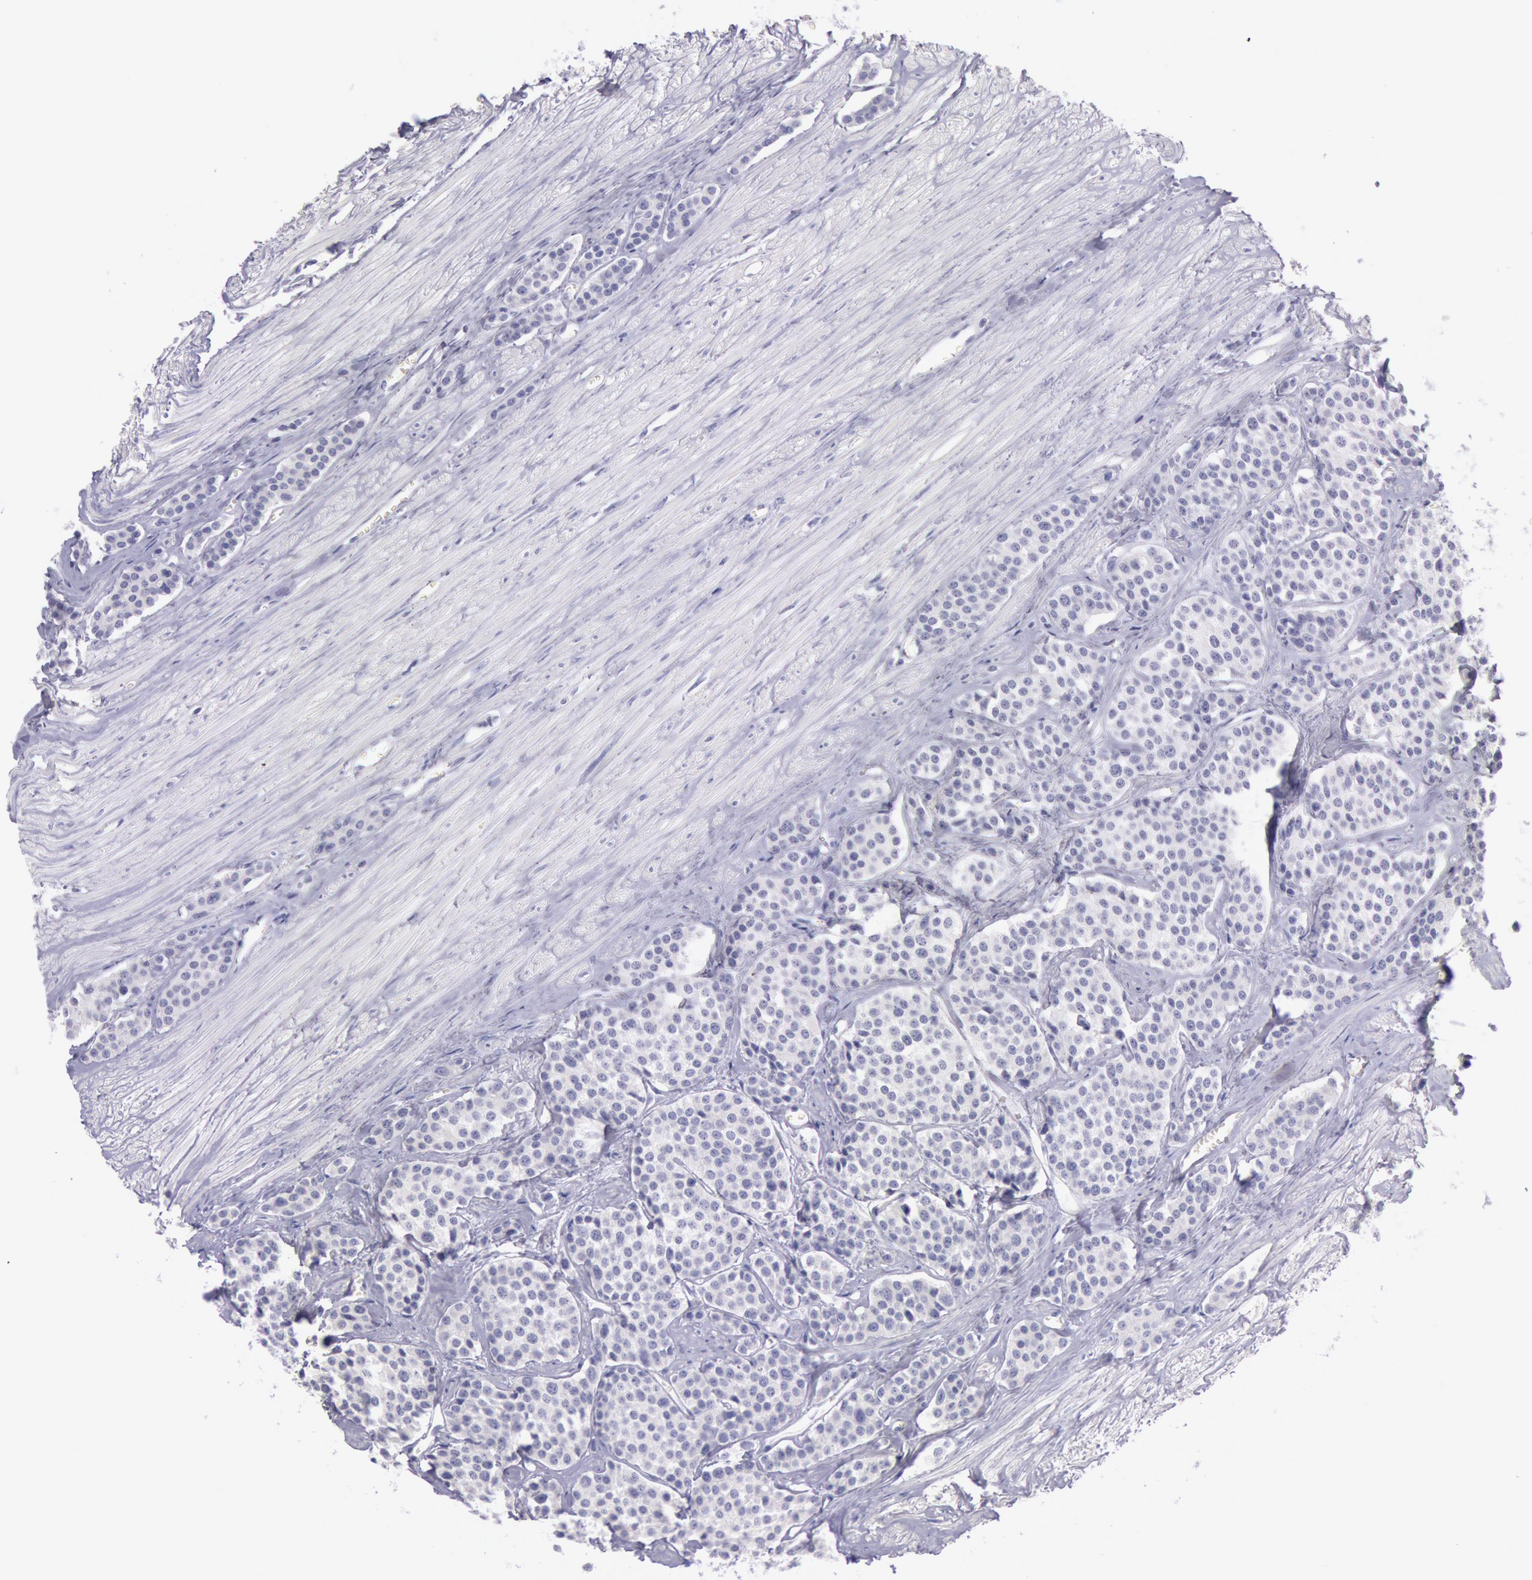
{"staining": {"intensity": "negative", "quantity": "none", "location": "none"}, "tissue": "carcinoid", "cell_type": "Tumor cells", "image_type": "cancer", "snomed": [{"axis": "morphology", "description": "Carcinoid, malignant, NOS"}, {"axis": "topography", "description": "Small intestine"}], "caption": "Human malignant carcinoid stained for a protein using immunohistochemistry (IHC) displays no positivity in tumor cells.", "gene": "EGFR", "patient": {"sex": "male", "age": 60}}